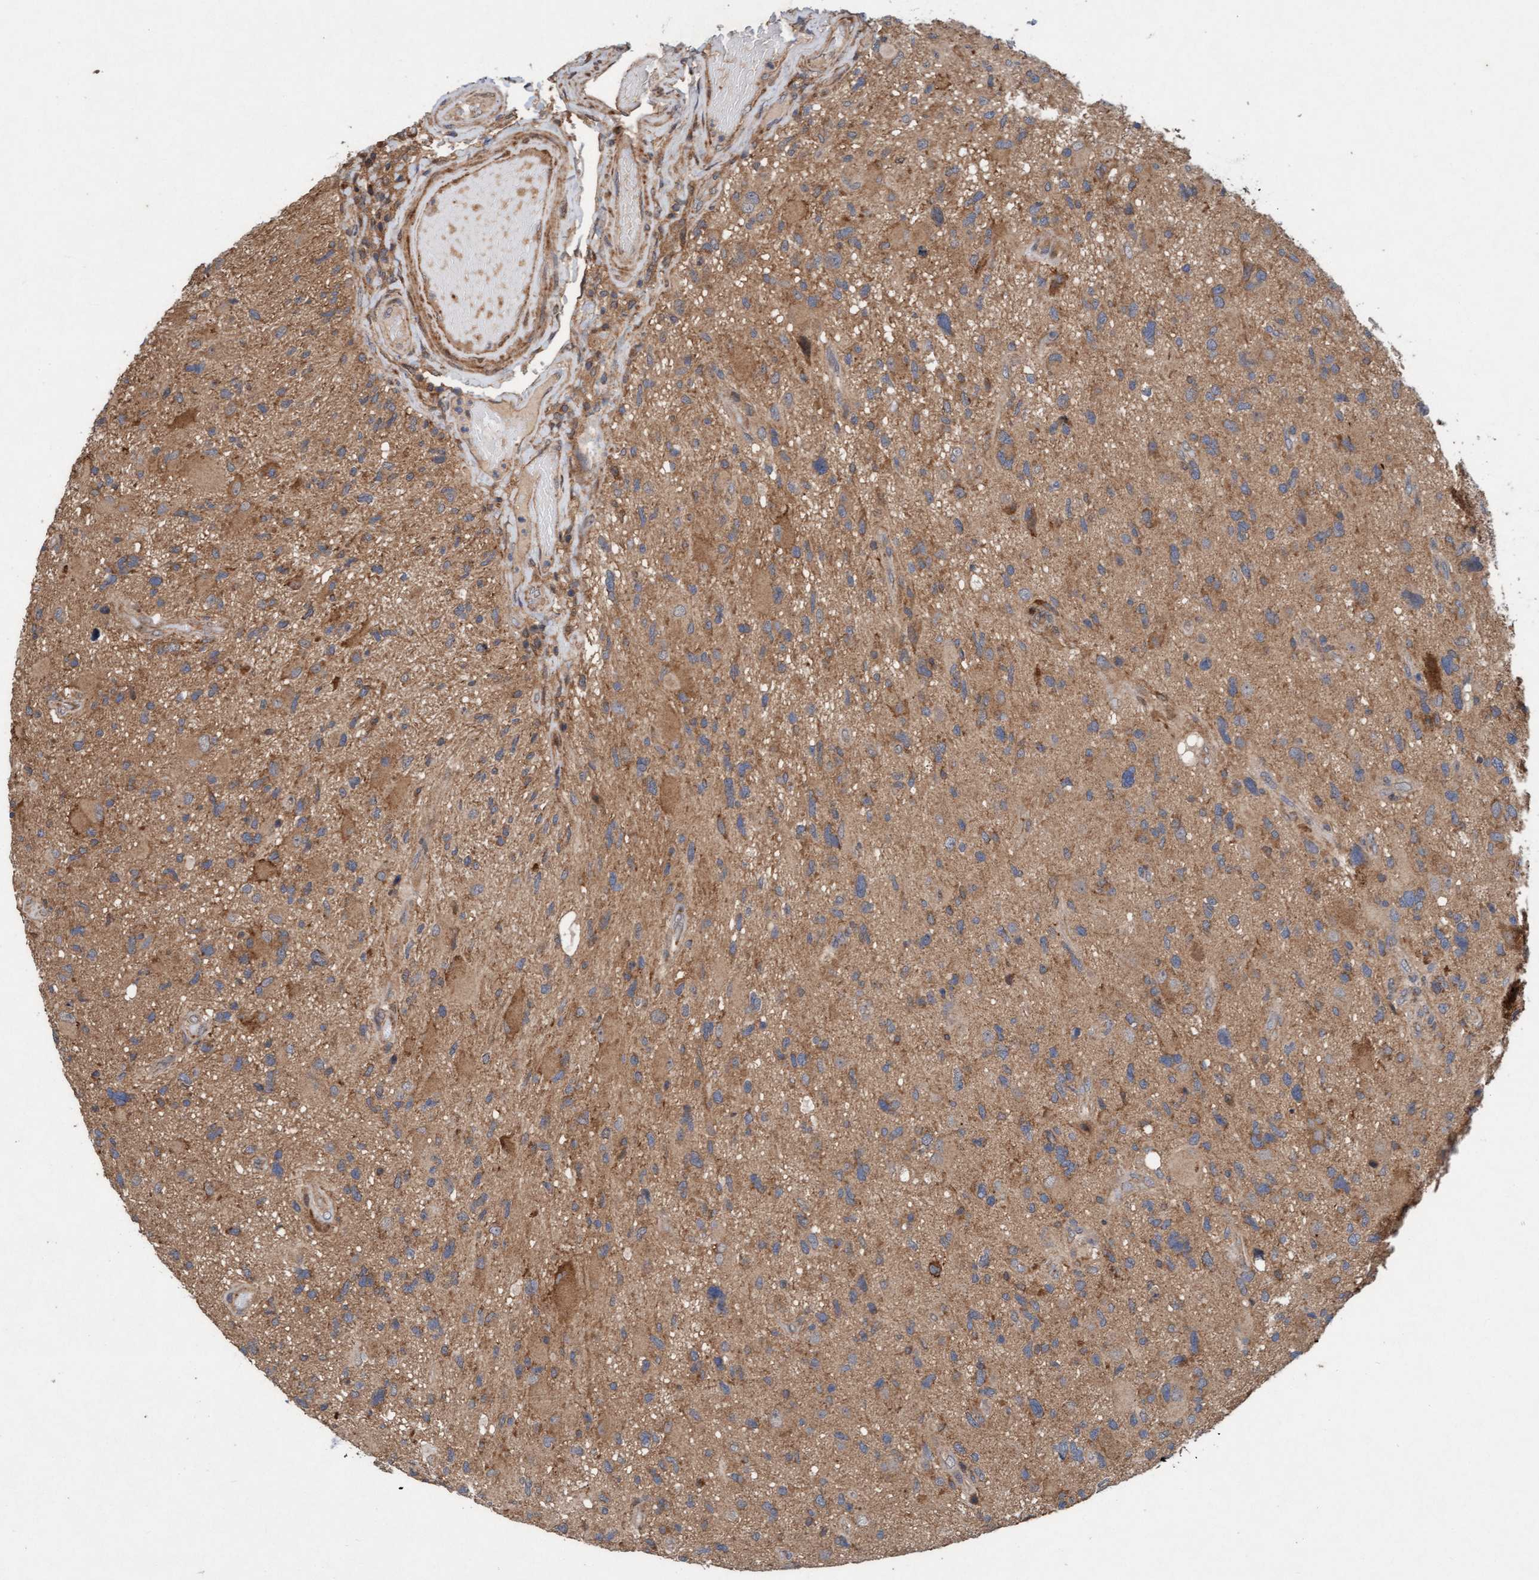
{"staining": {"intensity": "weak", "quantity": ">75%", "location": "cytoplasmic/membranous"}, "tissue": "glioma", "cell_type": "Tumor cells", "image_type": "cancer", "snomed": [{"axis": "morphology", "description": "Glioma, malignant, High grade"}, {"axis": "topography", "description": "Brain"}], "caption": "Protein staining exhibits weak cytoplasmic/membranous staining in approximately >75% of tumor cells in glioma. The staining is performed using DAB (3,3'-diaminobenzidine) brown chromogen to label protein expression. The nuclei are counter-stained blue using hematoxylin.", "gene": "MLXIP", "patient": {"sex": "male", "age": 33}}